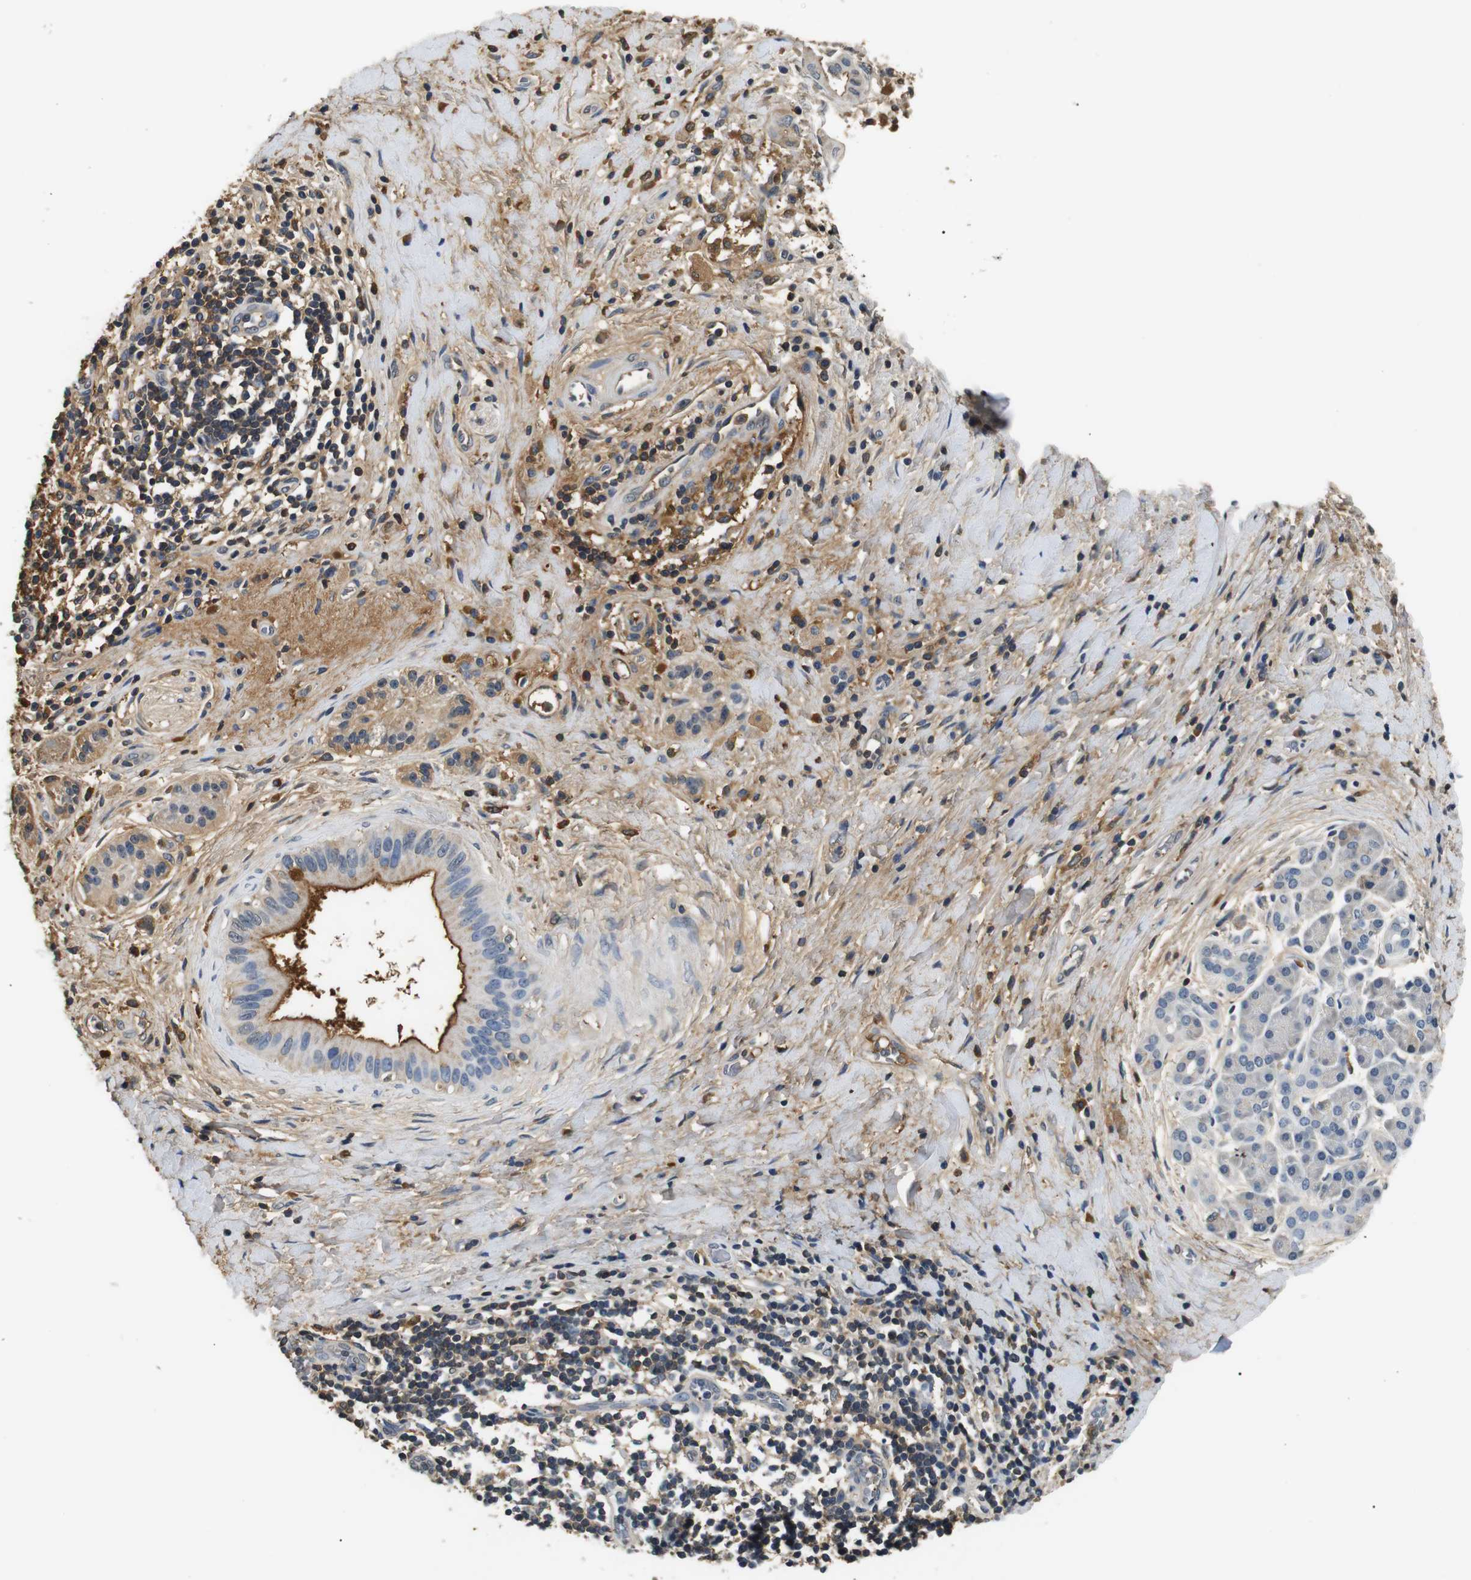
{"staining": {"intensity": "moderate", "quantity": "<25%", "location": "cytoplasmic/membranous,nuclear"}, "tissue": "pancreatic cancer", "cell_type": "Tumor cells", "image_type": "cancer", "snomed": [{"axis": "morphology", "description": "Adenocarcinoma, NOS"}, {"axis": "topography", "description": "Pancreas"}], "caption": "A high-resolution histopathology image shows immunohistochemistry (IHC) staining of pancreatic cancer, which displays moderate cytoplasmic/membranous and nuclear expression in approximately <25% of tumor cells.", "gene": "LHCGR", "patient": {"sex": "male", "age": 55}}